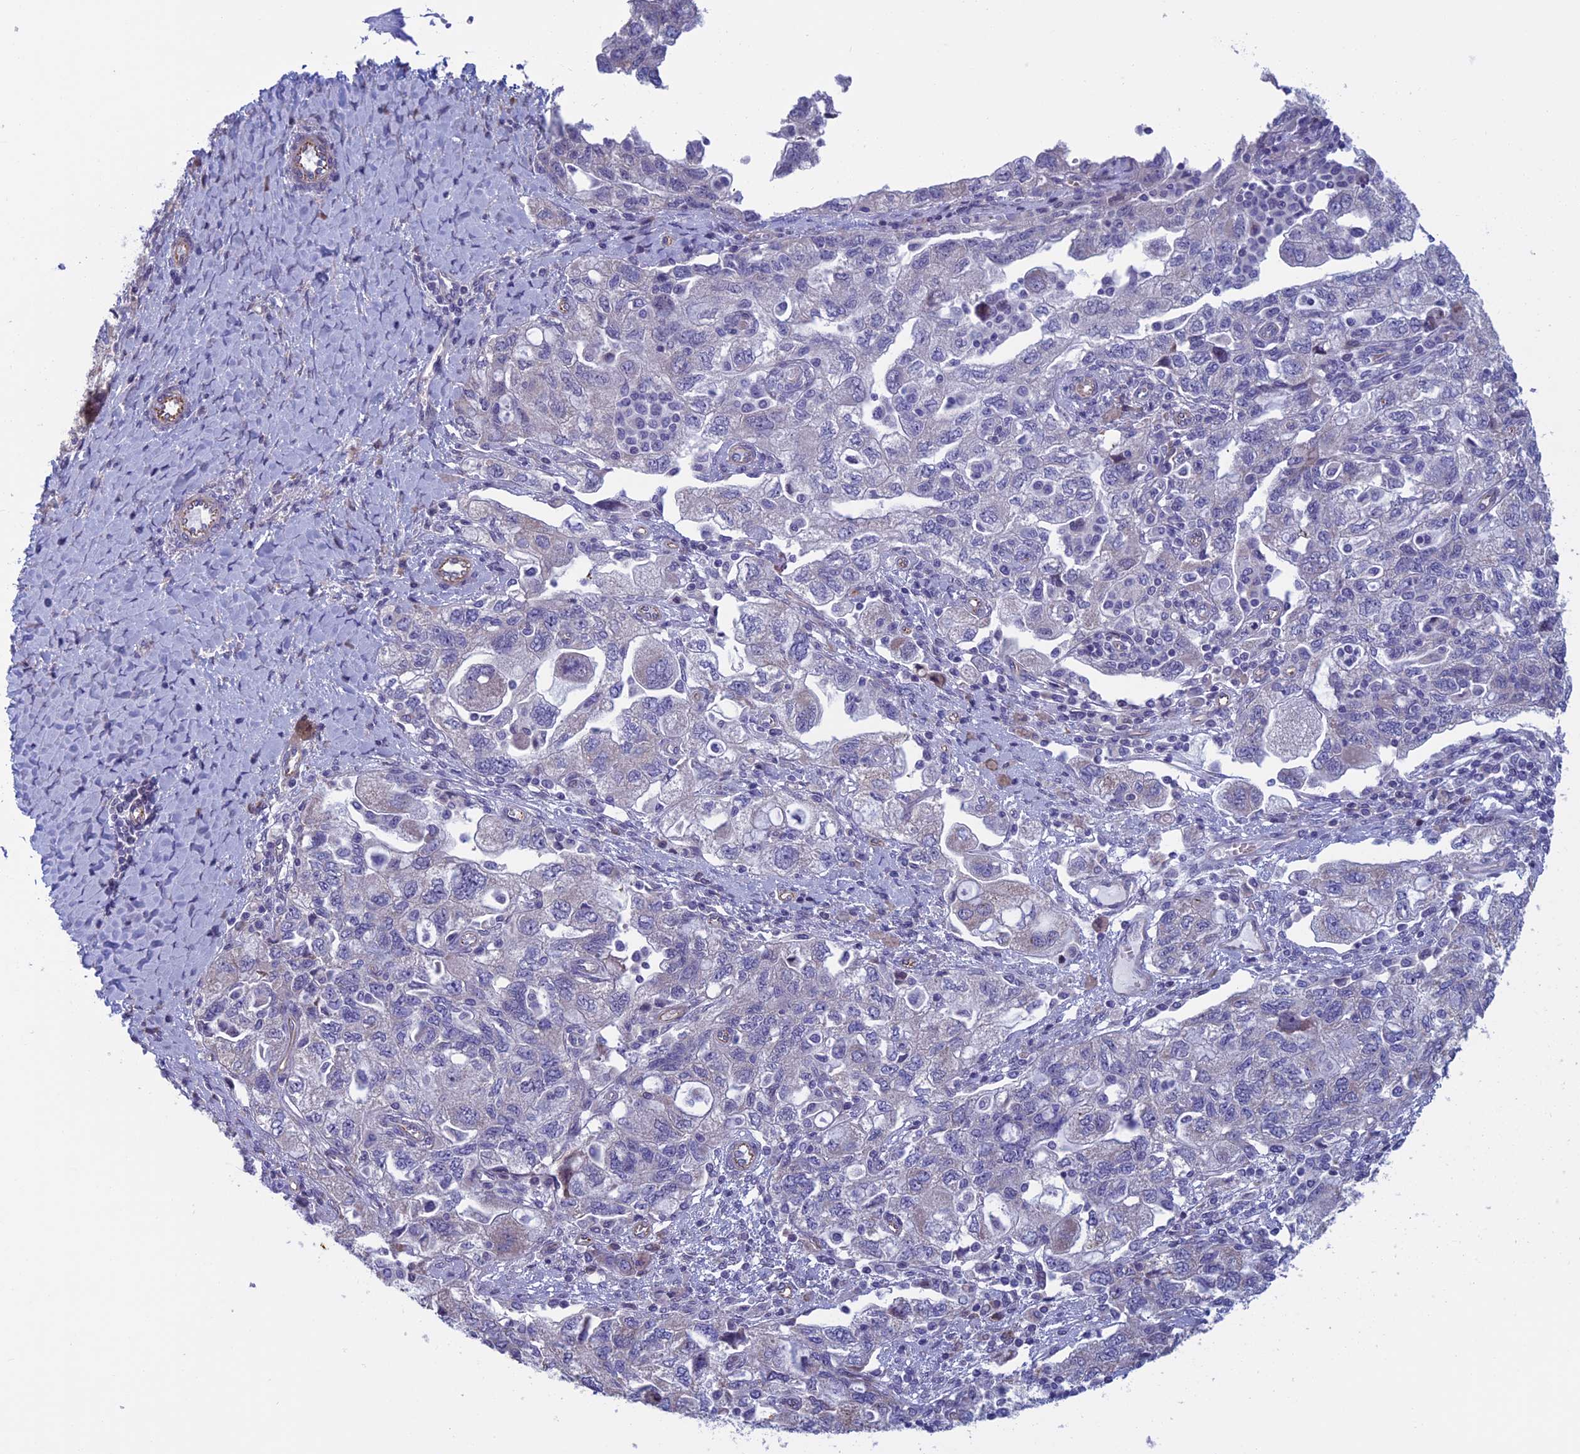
{"staining": {"intensity": "negative", "quantity": "none", "location": "none"}, "tissue": "ovarian cancer", "cell_type": "Tumor cells", "image_type": "cancer", "snomed": [{"axis": "morphology", "description": "Carcinoma, NOS"}, {"axis": "morphology", "description": "Cystadenocarcinoma, serous, NOS"}, {"axis": "topography", "description": "Ovary"}], "caption": "Immunohistochemical staining of carcinoma (ovarian) displays no significant staining in tumor cells.", "gene": "BCL2L10", "patient": {"sex": "female", "age": 69}}